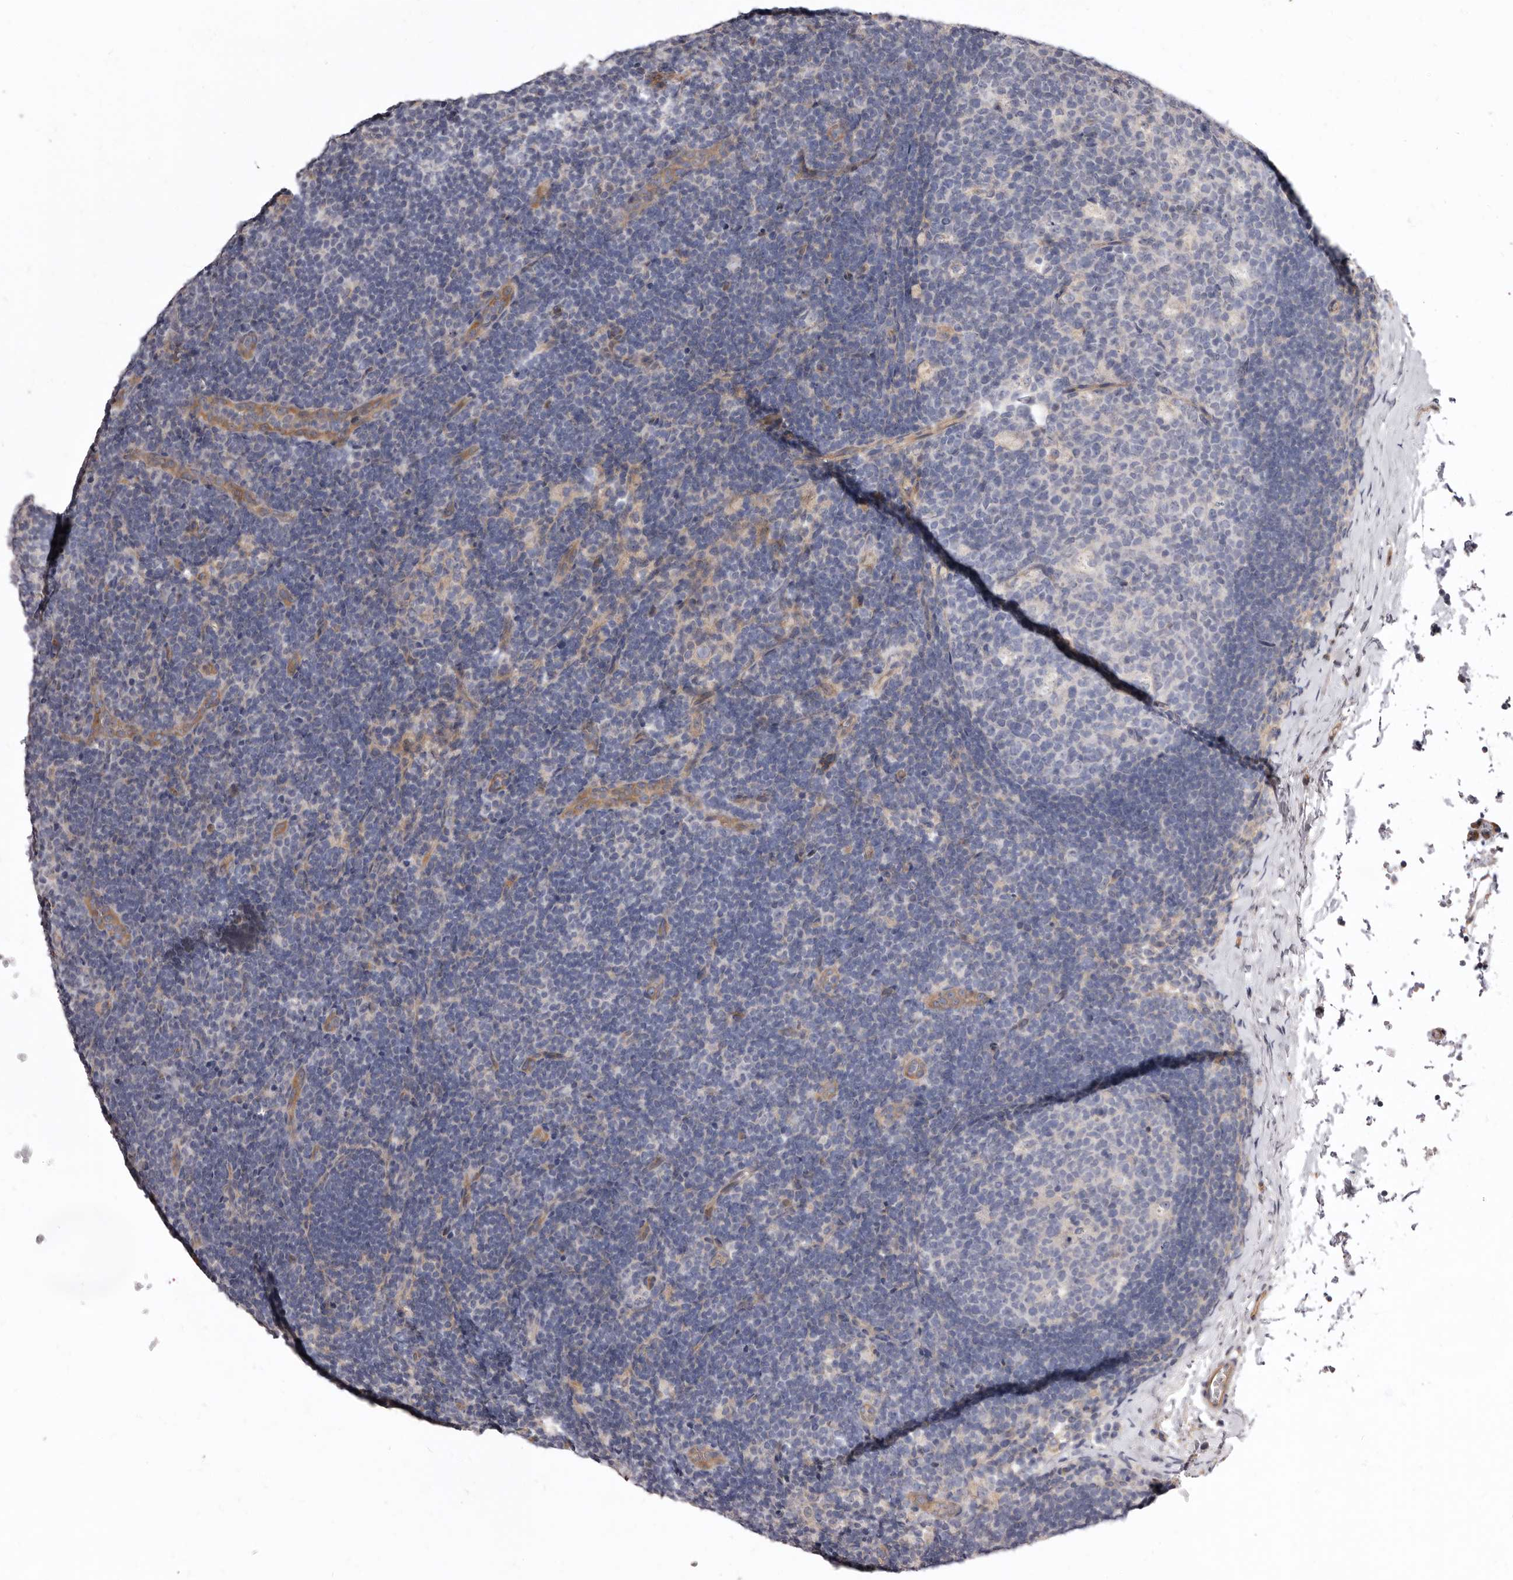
{"staining": {"intensity": "weak", "quantity": "<25%", "location": "cytoplasmic/membranous"}, "tissue": "lymph node", "cell_type": "Germinal center cells", "image_type": "normal", "snomed": [{"axis": "morphology", "description": "Normal tissue, NOS"}, {"axis": "topography", "description": "Lymph node"}], "caption": "Photomicrograph shows no protein positivity in germinal center cells of benign lymph node.", "gene": "FMO2", "patient": {"sex": "female", "age": 22}}